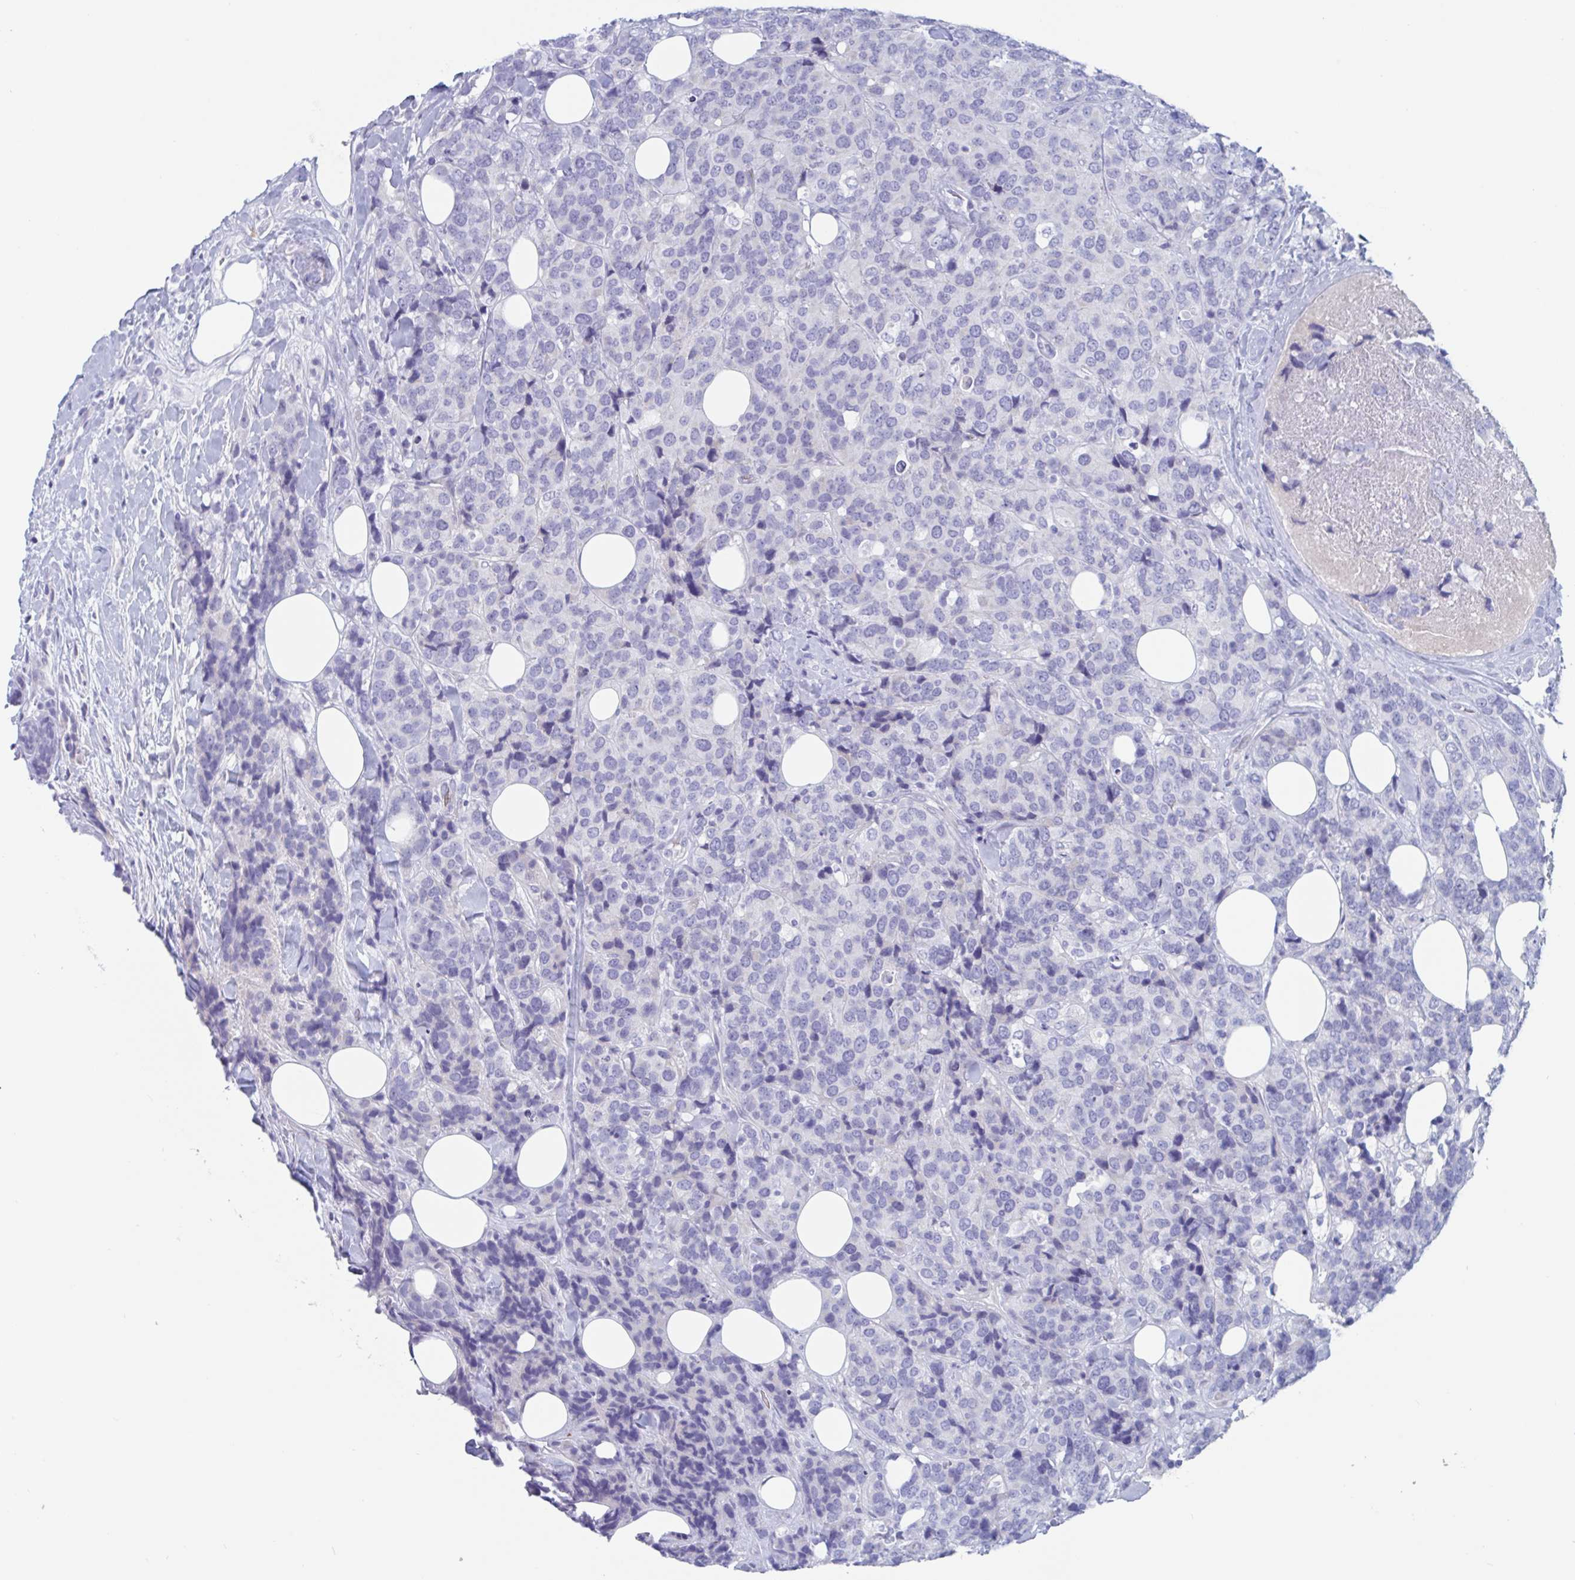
{"staining": {"intensity": "negative", "quantity": "none", "location": "none"}, "tissue": "breast cancer", "cell_type": "Tumor cells", "image_type": "cancer", "snomed": [{"axis": "morphology", "description": "Lobular carcinoma"}, {"axis": "topography", "description": "Breast"}], "caption": "A high-resolution image shows immunohistochemistry (IHC) staining of breast cancer (lobular carcinoma), which exhibits no significant positivity in tumor cells.", "gene": "DPEP3", "patient": {"sex": "female", "age": 59}}